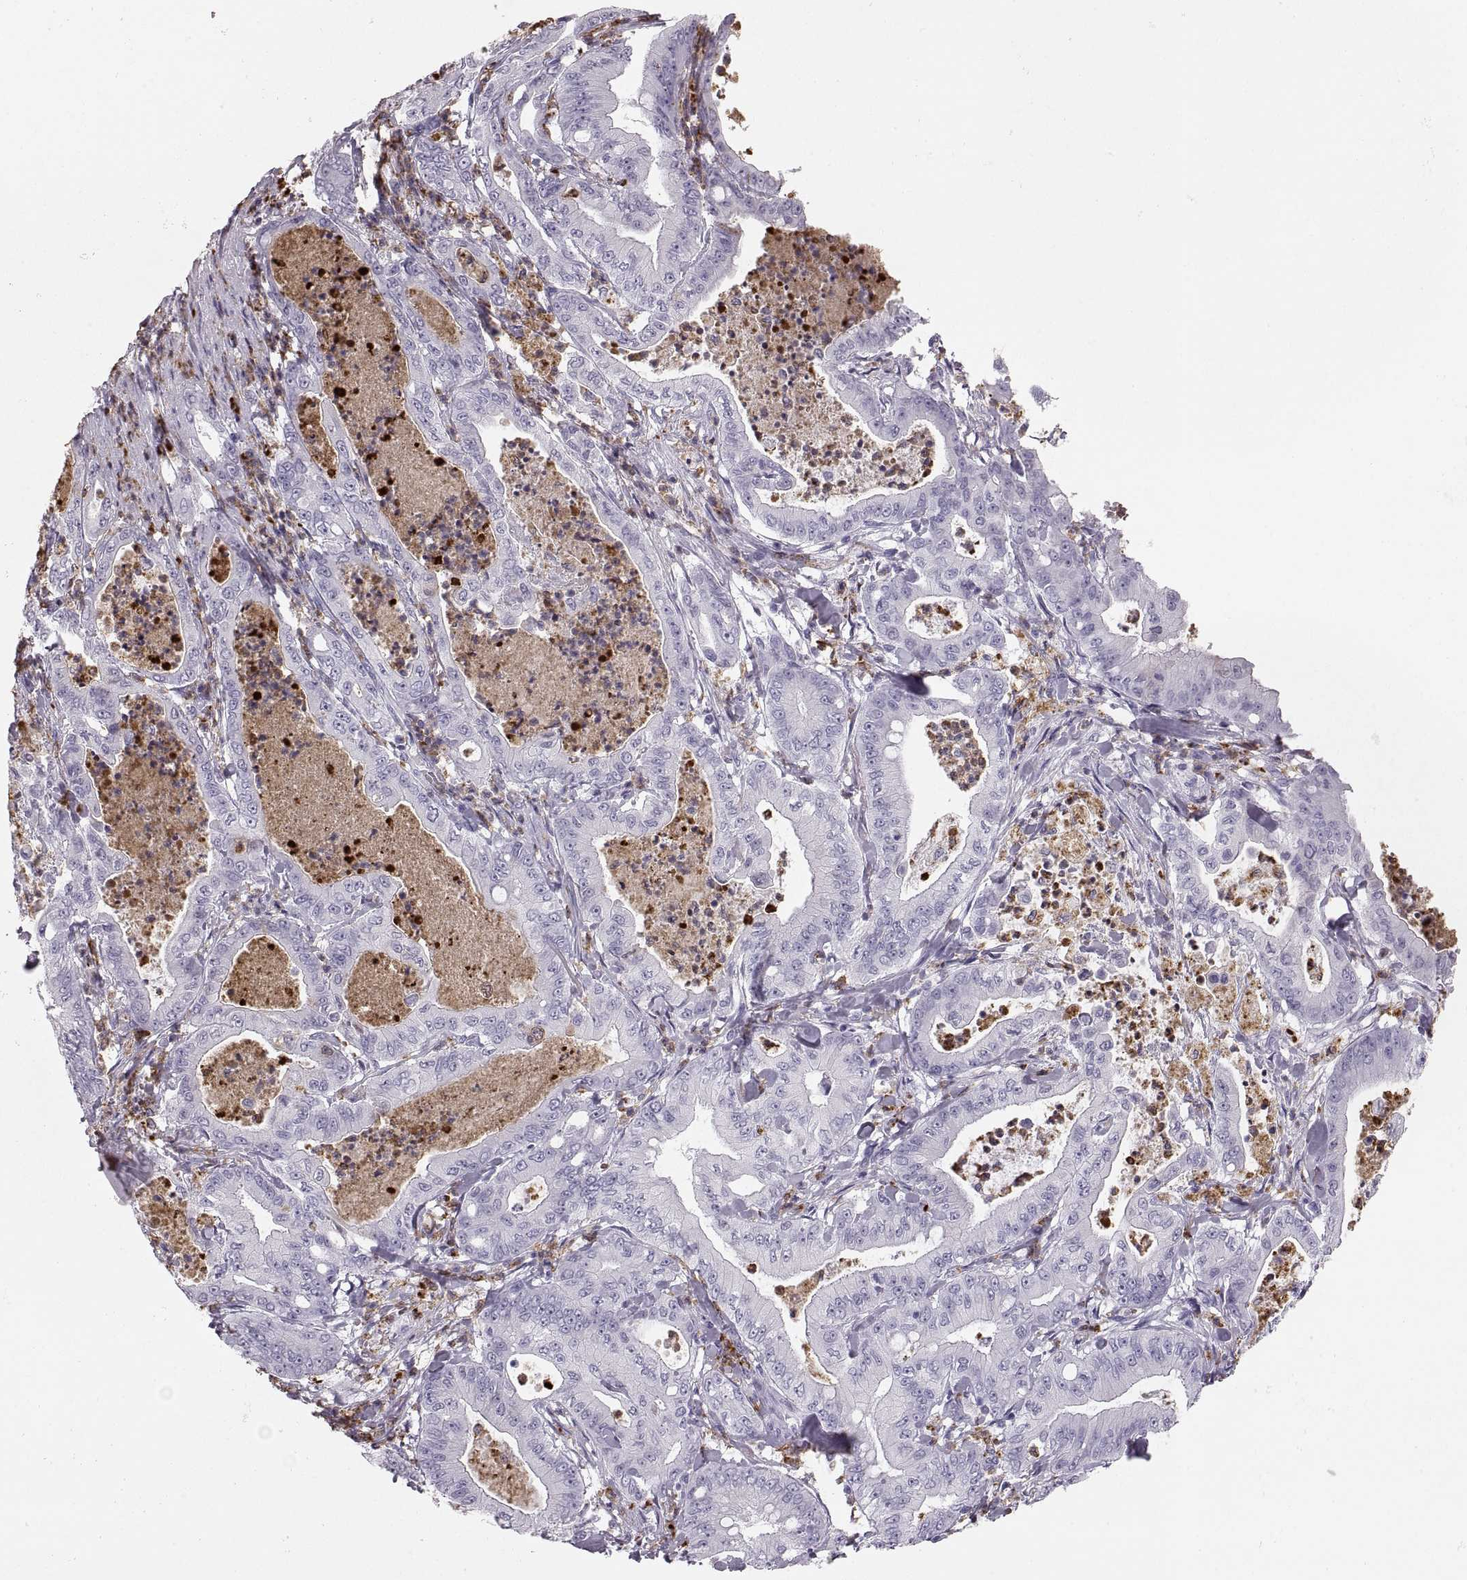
{"staining": {"intensity": "negative", "quantity": "none", "location": "none"}, "tissue": "pancreatic cancer", "cell_type": "Tumor cells", "image_type": "cancer", "snomed": [{"axis": "morphology", "description": "Adenocarcinoma, NOS"}, {"axis": "topography", "description": "Pancreas"}], "caption": "A high-resolution image shows IHC staining of pancreatic cancer, which displays no significant staining in tumor cells. (DAB (3,3'-diaminobenzidine) immunohistochemistry visualized using brightfield microscopy, high magnification).", "gene": "MILR1", "patient": {"sex": "male", "age": 71}}